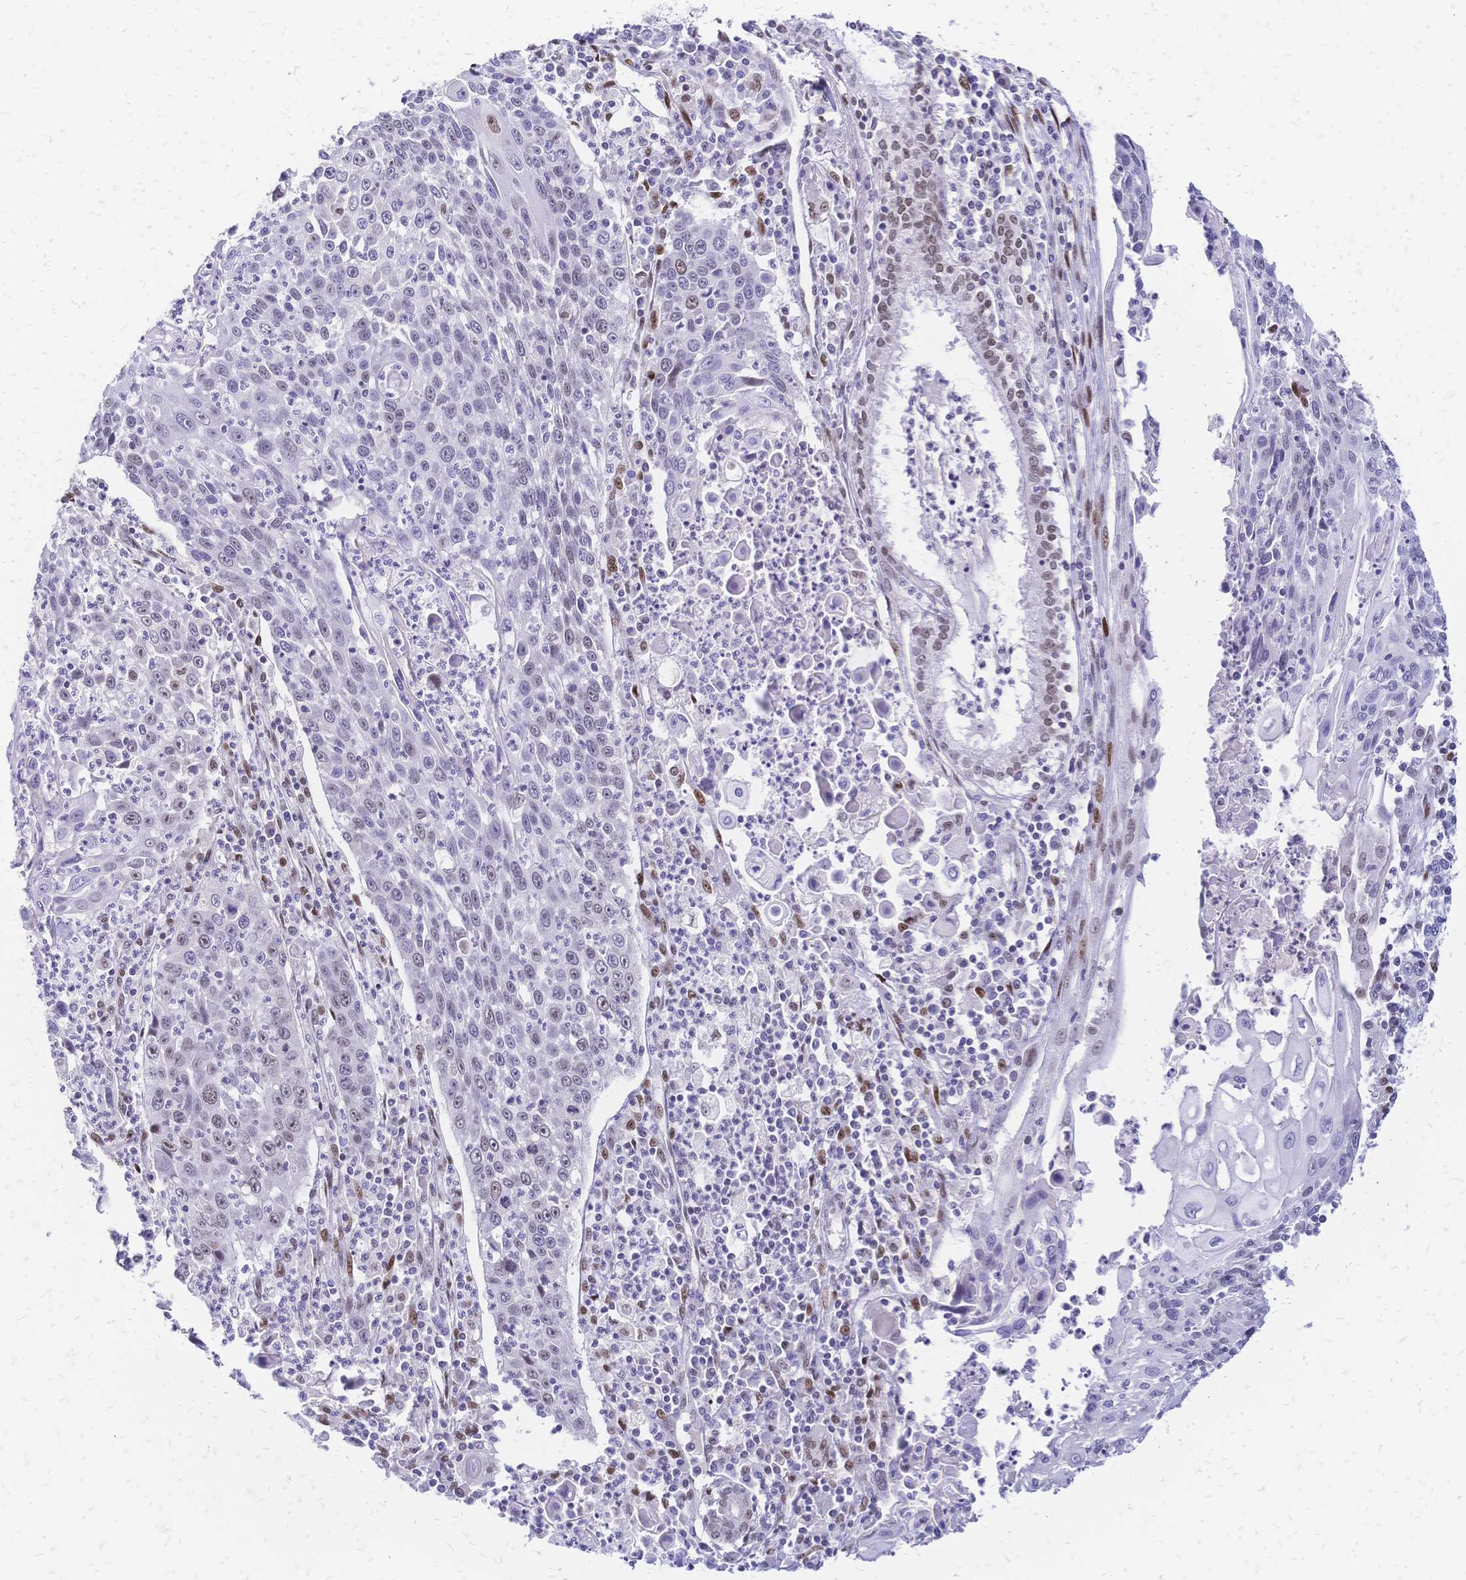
{"staining": {"intensity": "weak", "quantity": "<25%", "location": "nuclear"}, "tissue": "lung cancer", "cell_type": "Tumor cells", "image_type": "cancer", "snomed": [{"axis": "morphology", "description": "Squamous cell carcinoma, NOS"}, {"axis": "morphology", "description": "Squamous cell carcinoma, metastatic, NOS"}, {"axis": "topography", "description": "Lung"}, {"axis": "topography", "description": "Pleura, NOS"}], "caption": "DAB immunohistochemical staining of lung cancer (squamous cell carcinoma) shows no significant expression in tumor cells.", "gene": "NFIC", "patient": {"sex": "male", "age": 72}}